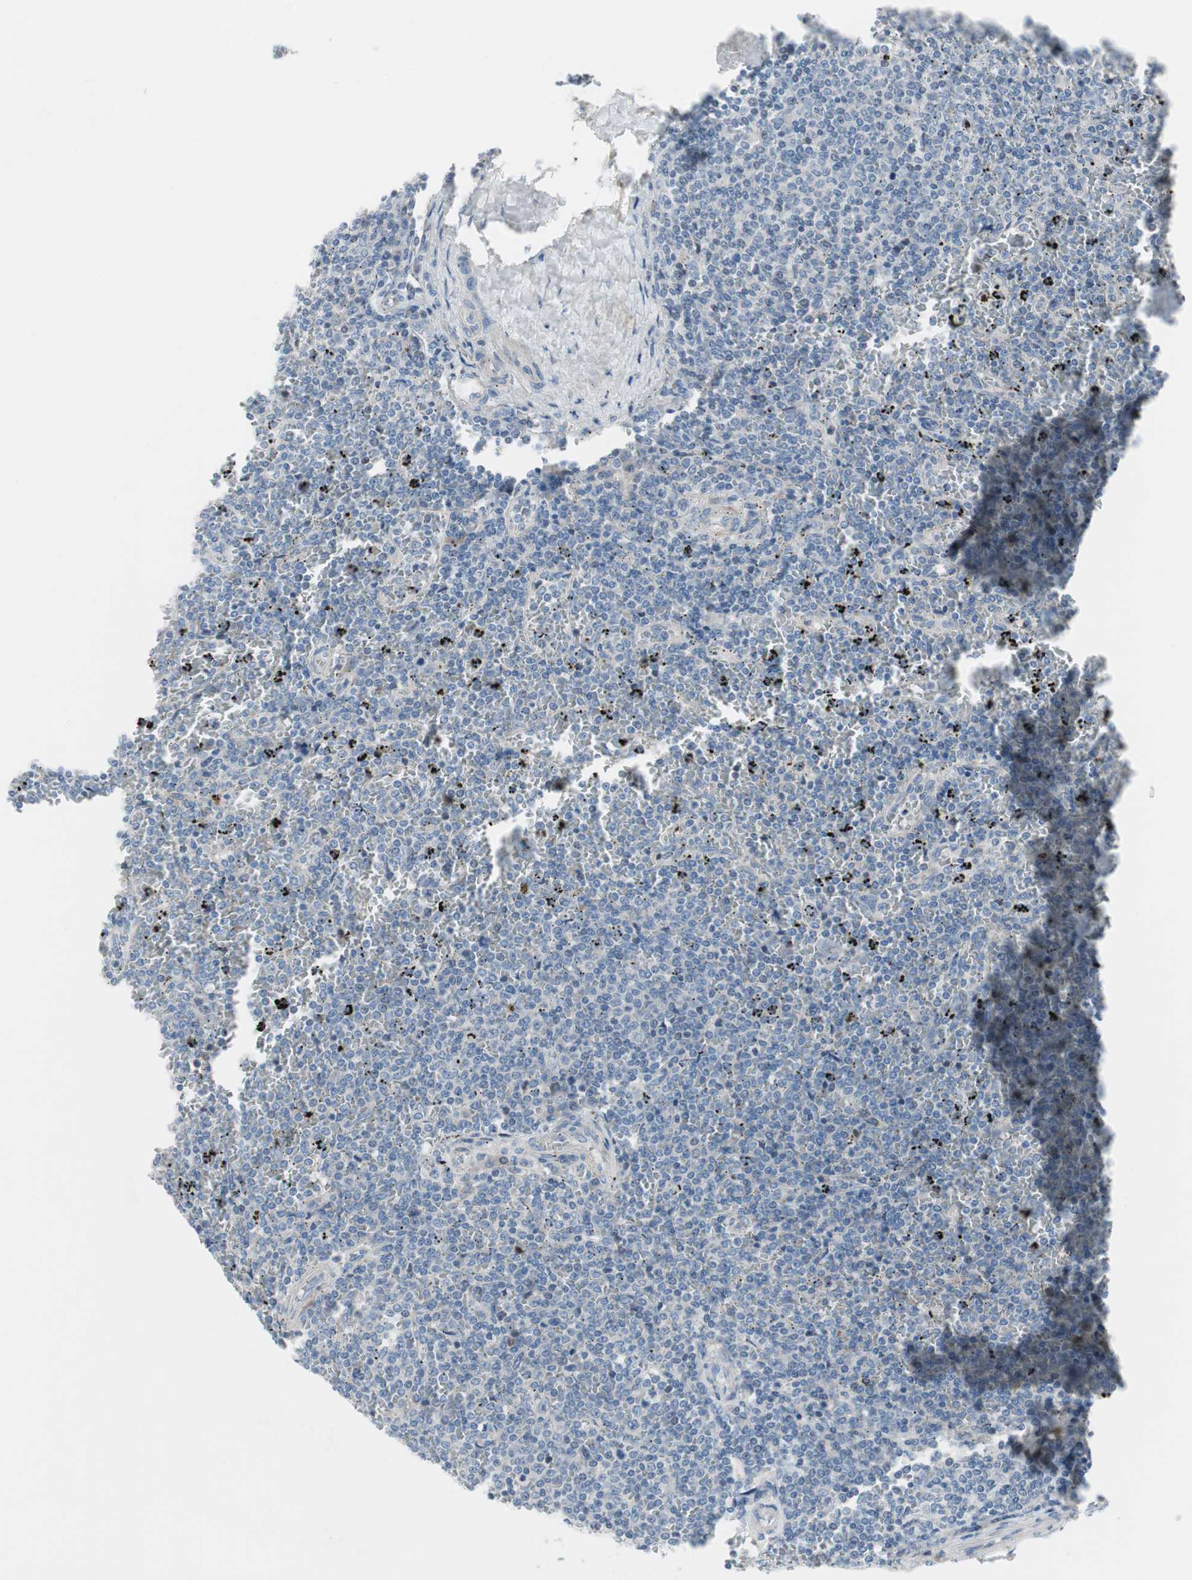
{"staining": {"intensity": "negative", "quantity": "none", "location": "none"}, "tissue": "lymphoma", "cell_type": "Tumor cells", "image_type": "cancer", "snomed": [{"axis": "morphology", "description": "Malignant lymphoma, non-Hodgkin's type, Low grade"}, {"axis": "topography", "description": "Spleen"}], "caption": "Histopathology image shows no protein positivity in tumor cells of lymphoma tissue.", "gene": "PIGR", "patient": {"sex": "female", "age": 77}}